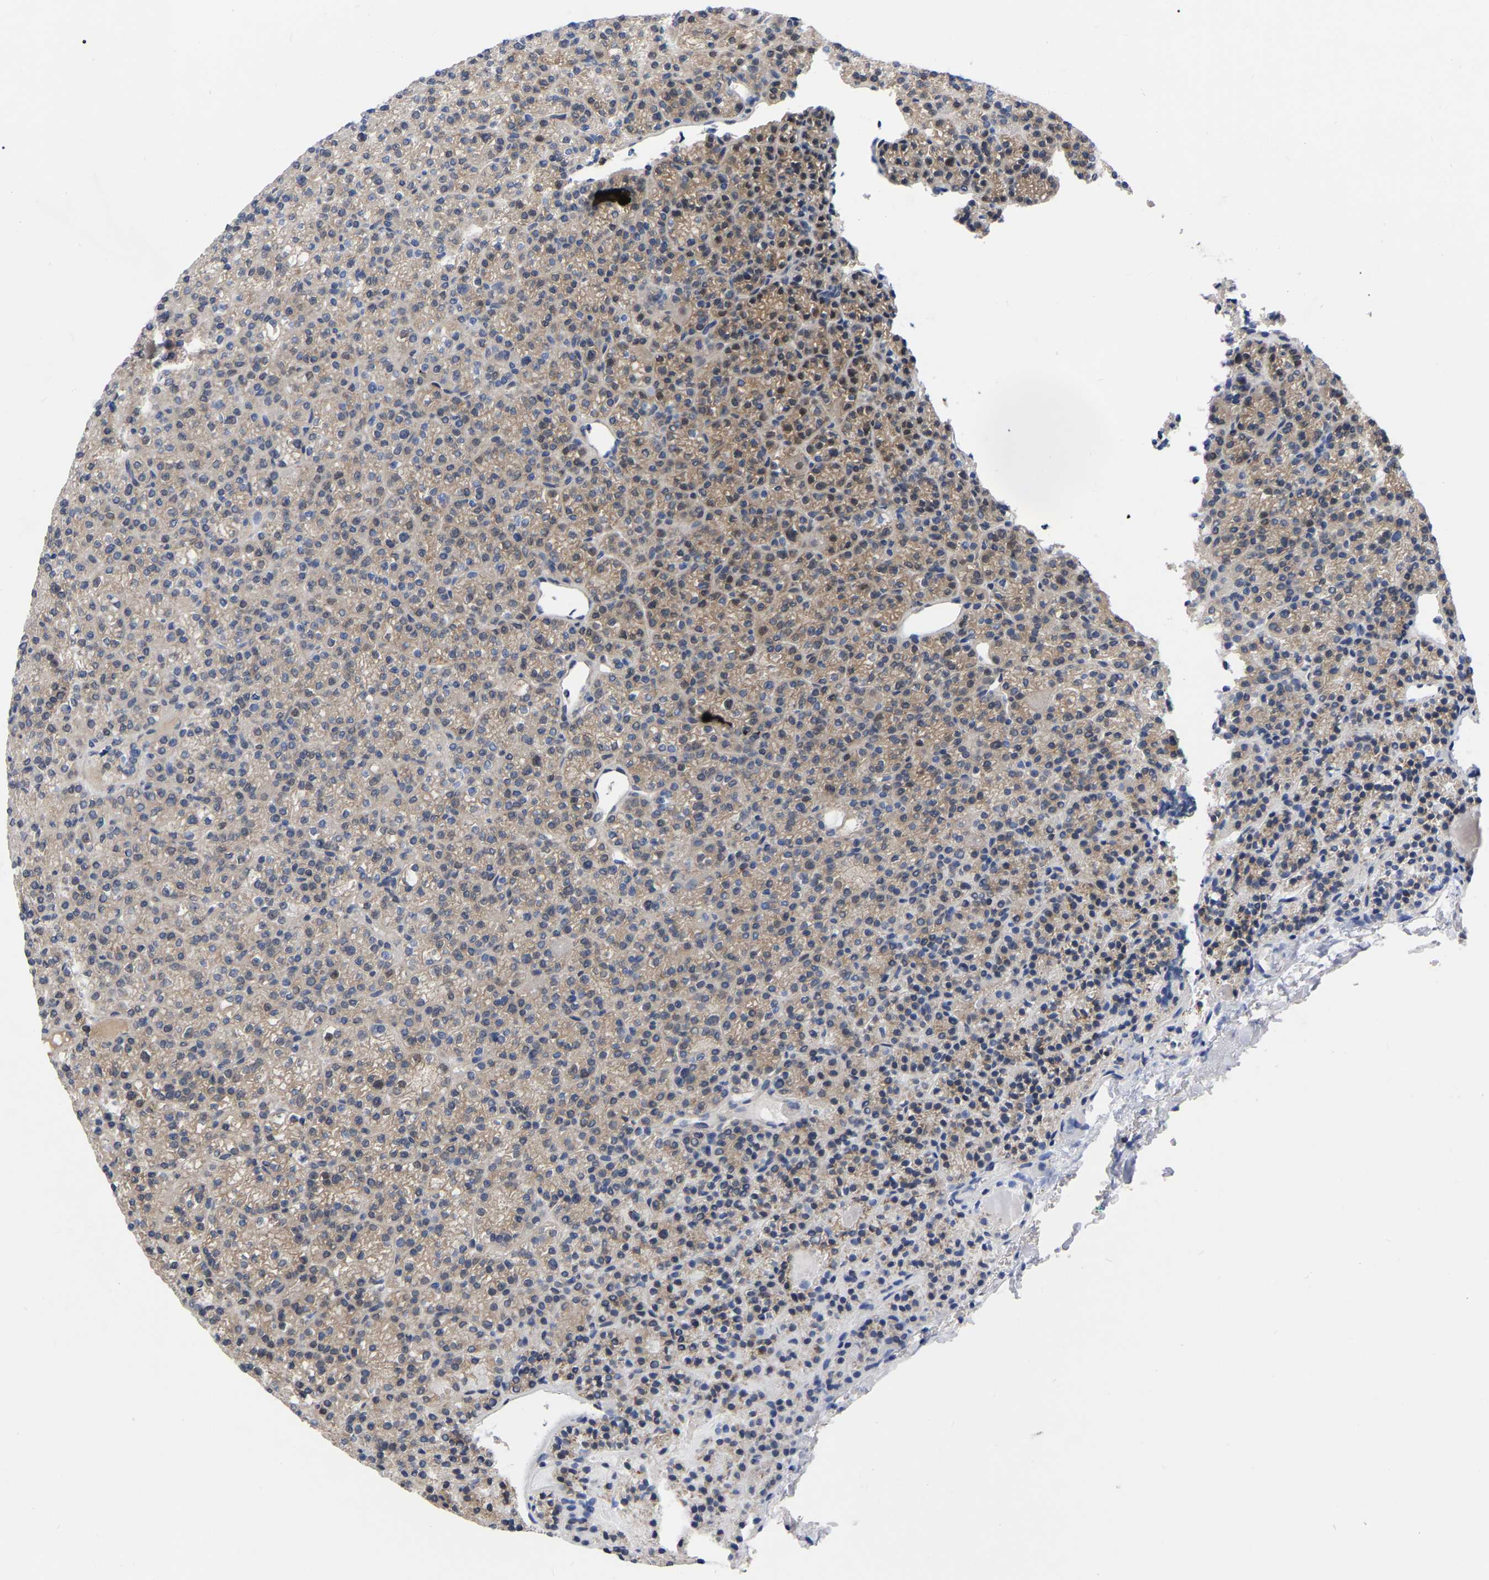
{"staining": {"intensity": "weak", "quantity": ">75%", "location": "cytoplasmic/membranous"}, "tissue": "parathyroid gland", "cell_type": "Glandular cells", "image_type": "normal", "snomed": [{"axis": "morphology", "description": "Normal tissue, NOS"}, {"axis": "morphology", "description": "Adenoma, NOS"}, {"axis": "topography", "description": "Parathyroid gland"}], "caption": "Immunohistochemistry (DAB (3,3'-diaminobenzidine)) staining of normal human parathyroid gland shows weak cytoplasmic/membranous protein expression in approximately >75% of glandular cells. The staining is performed using DAB (3,3'-diaminobenzidine) brown chromogen to label protein expression. The nuclei are counter-stained blue using hematoxylin.", "gene": "UBE4B", "patient": {"sex": "female", "age": 64}}